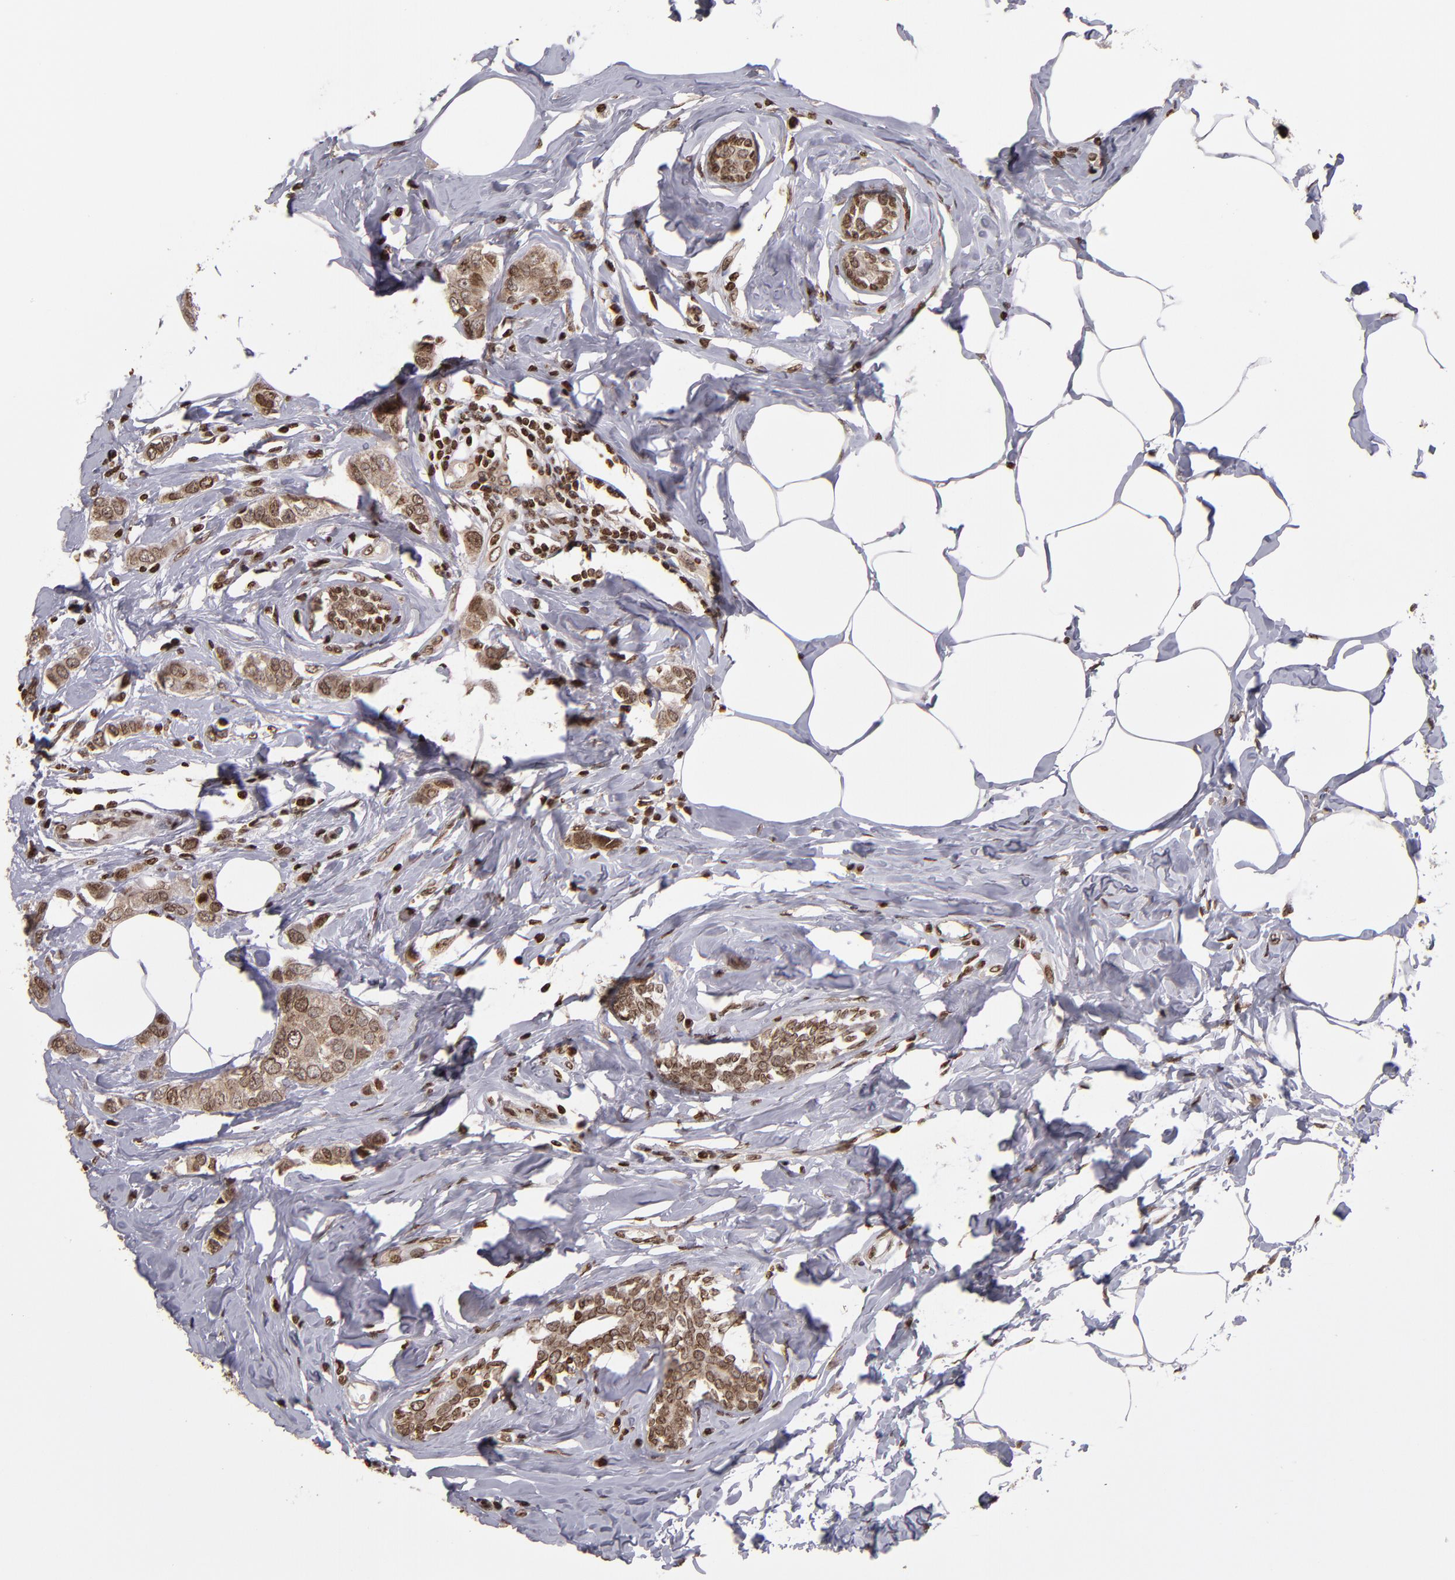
{"staining": {"intensity": "moderate", "quantity": ">75%", "location": "cytoplasmic/membranous,nuclear"}, "tissue": "breast cancer", "cell_type": "Tumor cells", "image_type": "cancer", "snomed": [{"axis": "morphology", "description": "Normal tissue, NOS"}, {"axis": "morphology", "description": "Duct carcinoma"}, {"axis": "topography", "description": "Breast"}], "caption": "An image of infiltrating ductal carcinoma (breast) stained for a protein demonstrates moderate cytoplasmic/membranous and nuclear brown staining in tumor cells.", "gene": "CSDC2", "patient": {"sex": "female", "age": 50}}